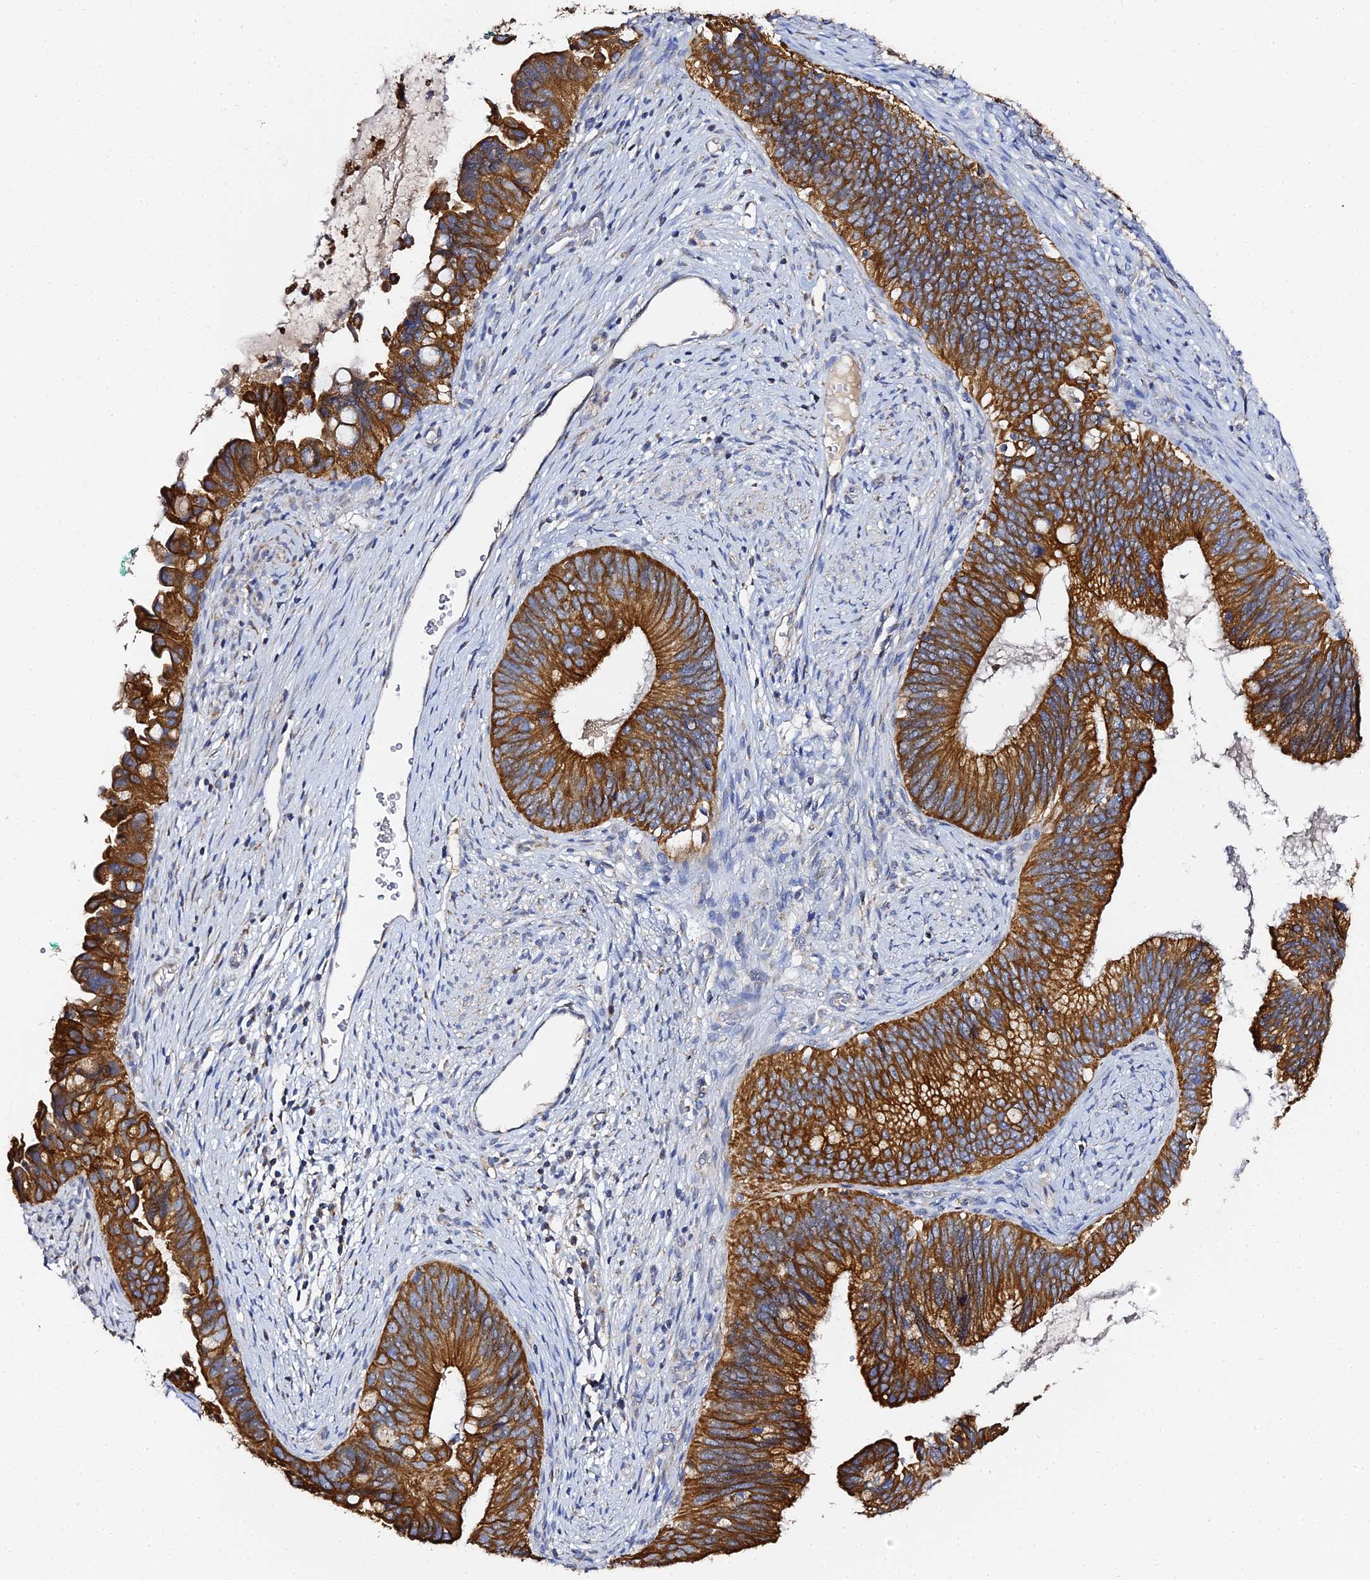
{"staining": {"intensity": "strong", "quantity": ">75%", "location": "cytoplasmic/membranous"}, "tissue": "cervical cancer", "cell_type": "Tumor cells", "image_type": "cancer", "snomed": [{"axis": "morphology", "description": "Adenocarcinoma, NOS"}, {"axis": "topography", "description": "Cervix"}], "caption": "This is a histology image of immunohistochemistry (IHC) staining of cervical adenocarcinoma, which shows strong positivity in the cytoplasmic/membranous of tumor cells.", "gene": "ZXDA", "patient": {"sex": "female", "age": 42}}